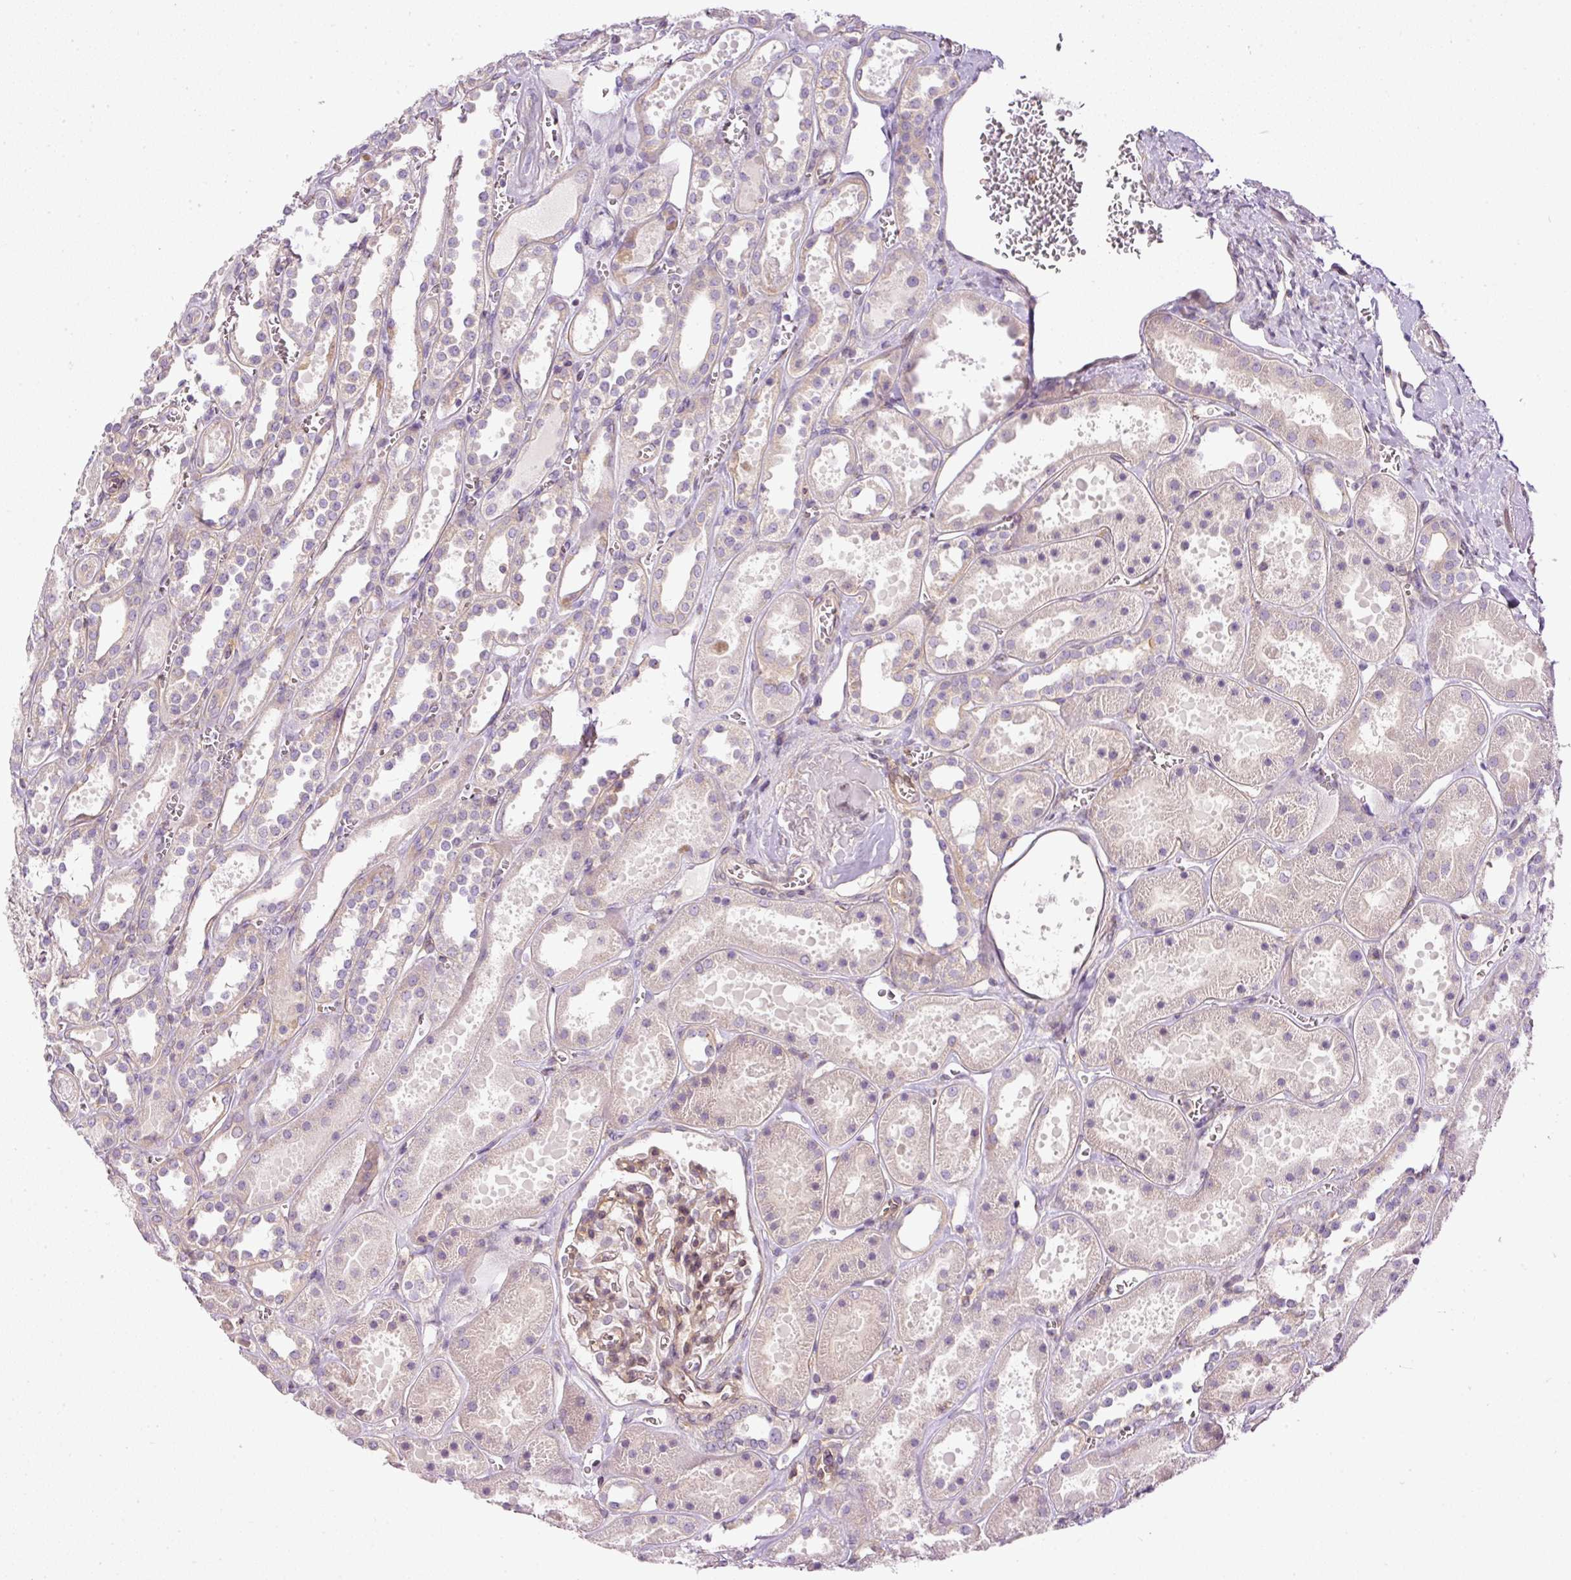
{"staining": {"intensity": "weak", "quantity": "25%-75%", "location": "cytoplasmic/membranous"}, "tissue": "kidney", "cell_type": "Cells in glomeruli", "image_type": "normal", "snomed": [{"axis": "morphology", "description": "Normal tissue, NOS"}, {"axis": "topography", "description": "Kidney"}], "caption": "Brown immunohistochemical staining in unremarkable kidney demonstrates weak cytoplasmic/membranous expression in approximately 25%-75% of cells in glomeruli.", "gene": "TBC1D2B", "patient": {"sex": "female", "age": 41}}